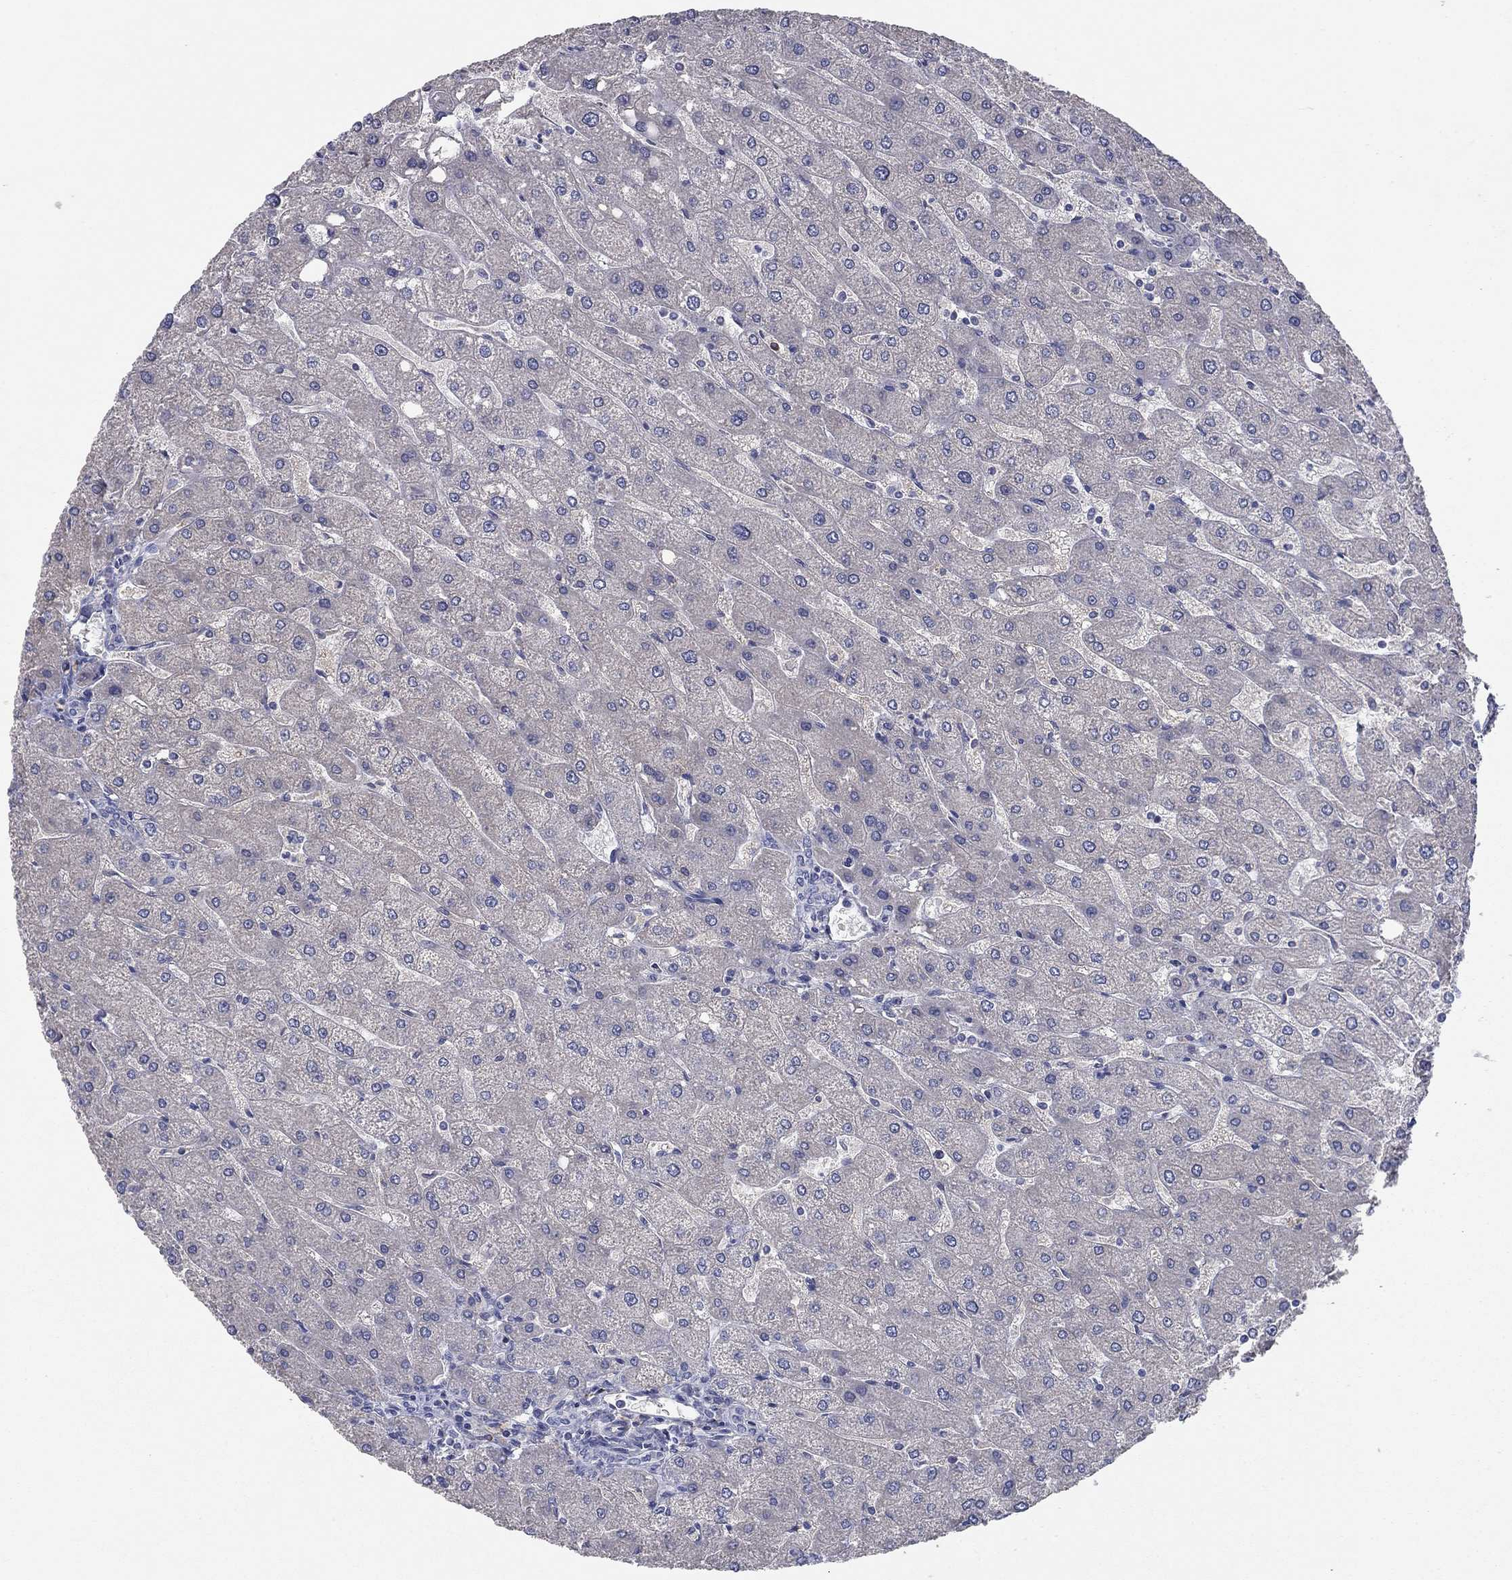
{"staining": {"intensity": "negative", "quantity": "none", "location": "none"}, "tissue": "liver", "cell_type": "Cholangiocytes", "image_type": "normal", "snomed": [{"axis": "morphology", "description": "Normal tissue, NOS"}, {"axis": "topography", "description": "Liver"}], "caption": "High power microscopy image of an IHC image of normal liver, revealing no significant expression in cholangiocytes. Brightfield microscopy of IHC stained with DAB (brown) and hematoxylin (blue), captured at high magnification.", "gene": "PTGDS", "patient": {"sex": "male", "age": 67}}